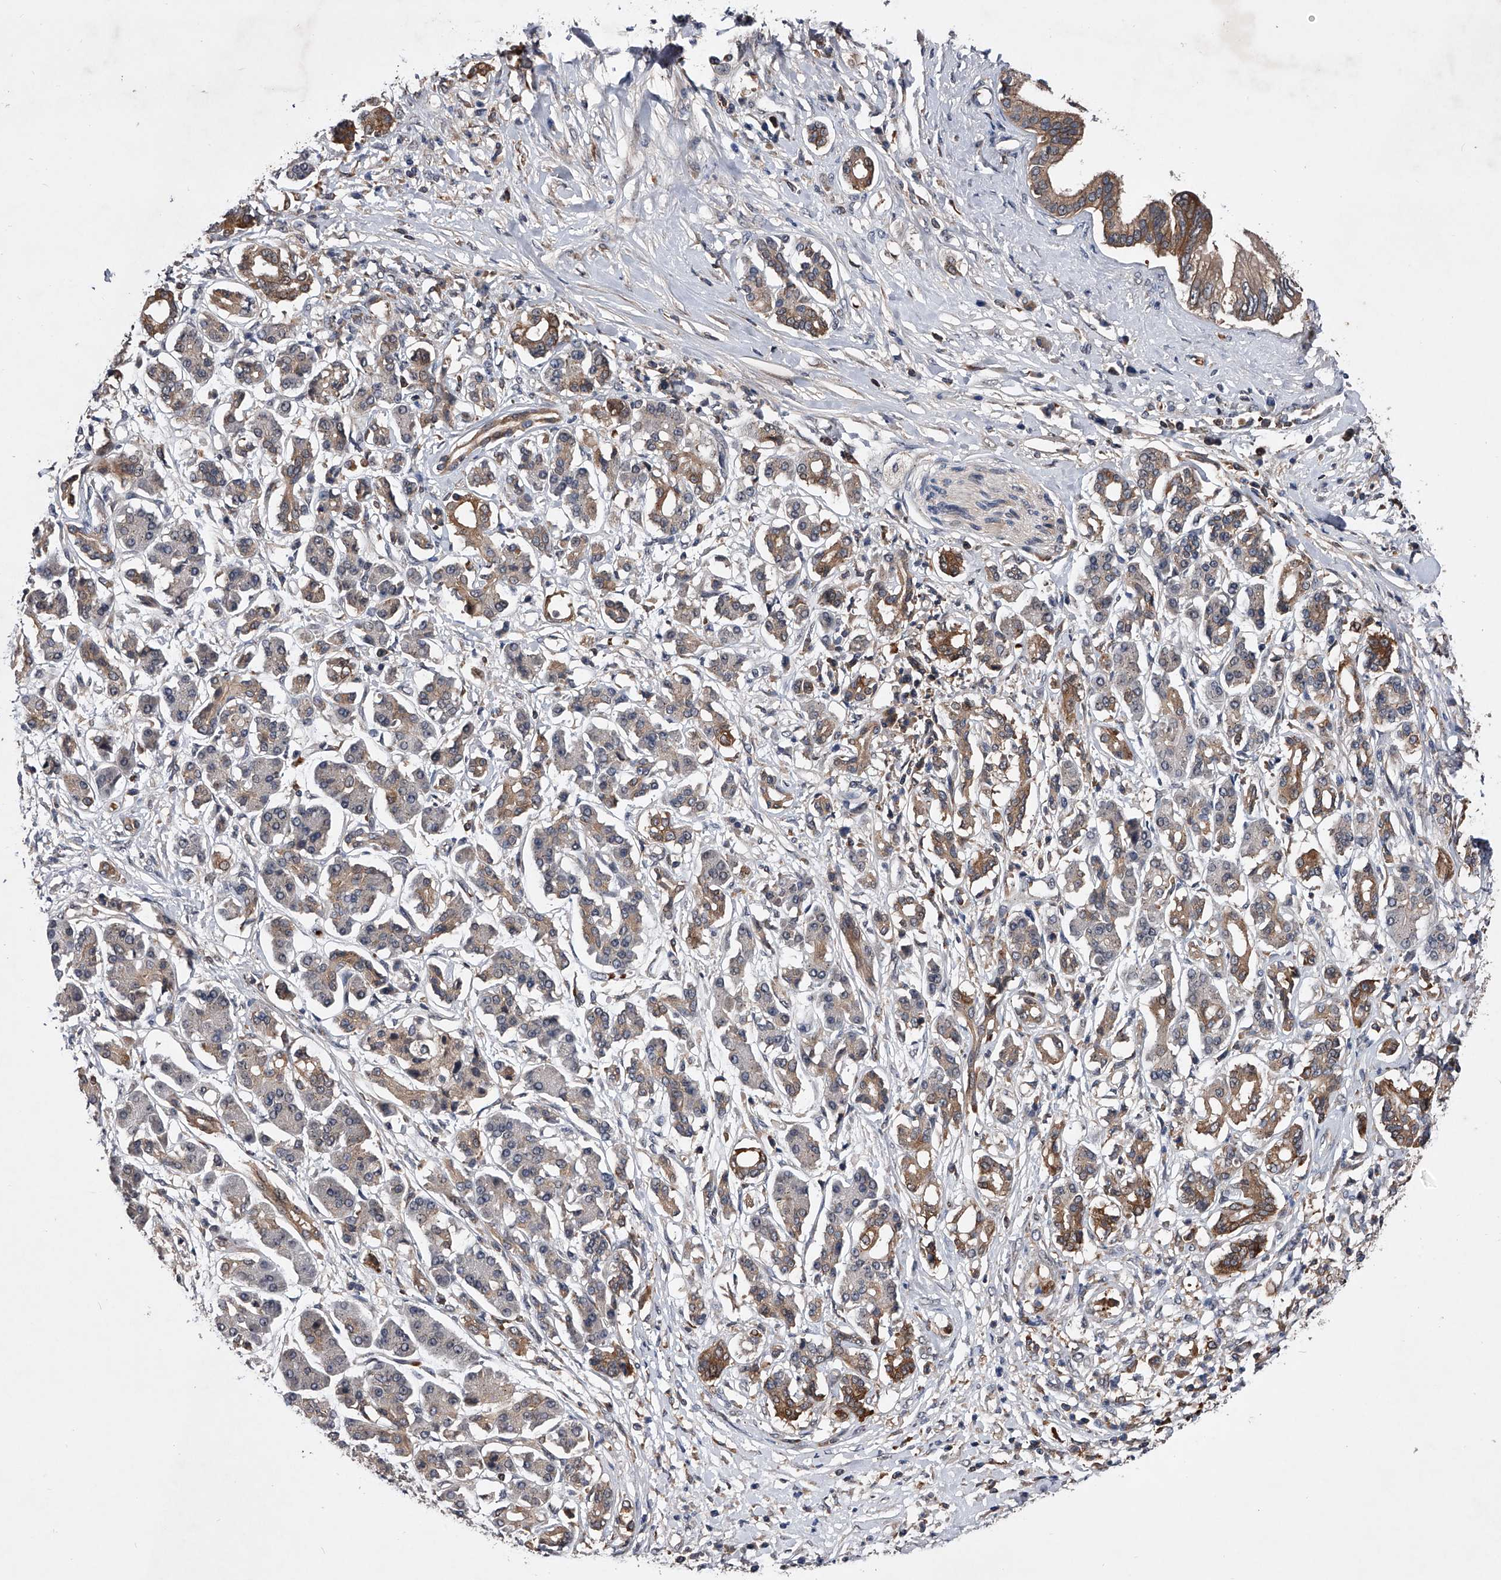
{"staining": {"intensity": "moderate", "quantity": ">75%", "location": "cytoplasmic/membranous"}, "tissue": "pancreatic cancer", "cell_type": "Tumor cells", "image_type": "cancer", "snomed": [{"axis": "morphology", "description": "Adenocarcinoma, NOS"}, {"axis": "topography", "description": "Pancreas"}], "caption": "IHC image of human pancreatic cancer stained for a protein (brown), which displays medium levels of moderate cytoplasmic/membranous expression in approximately >75% of tumor cells.", "gene": "ZNF30", "patient": {"sex": "female", "age": 56}}